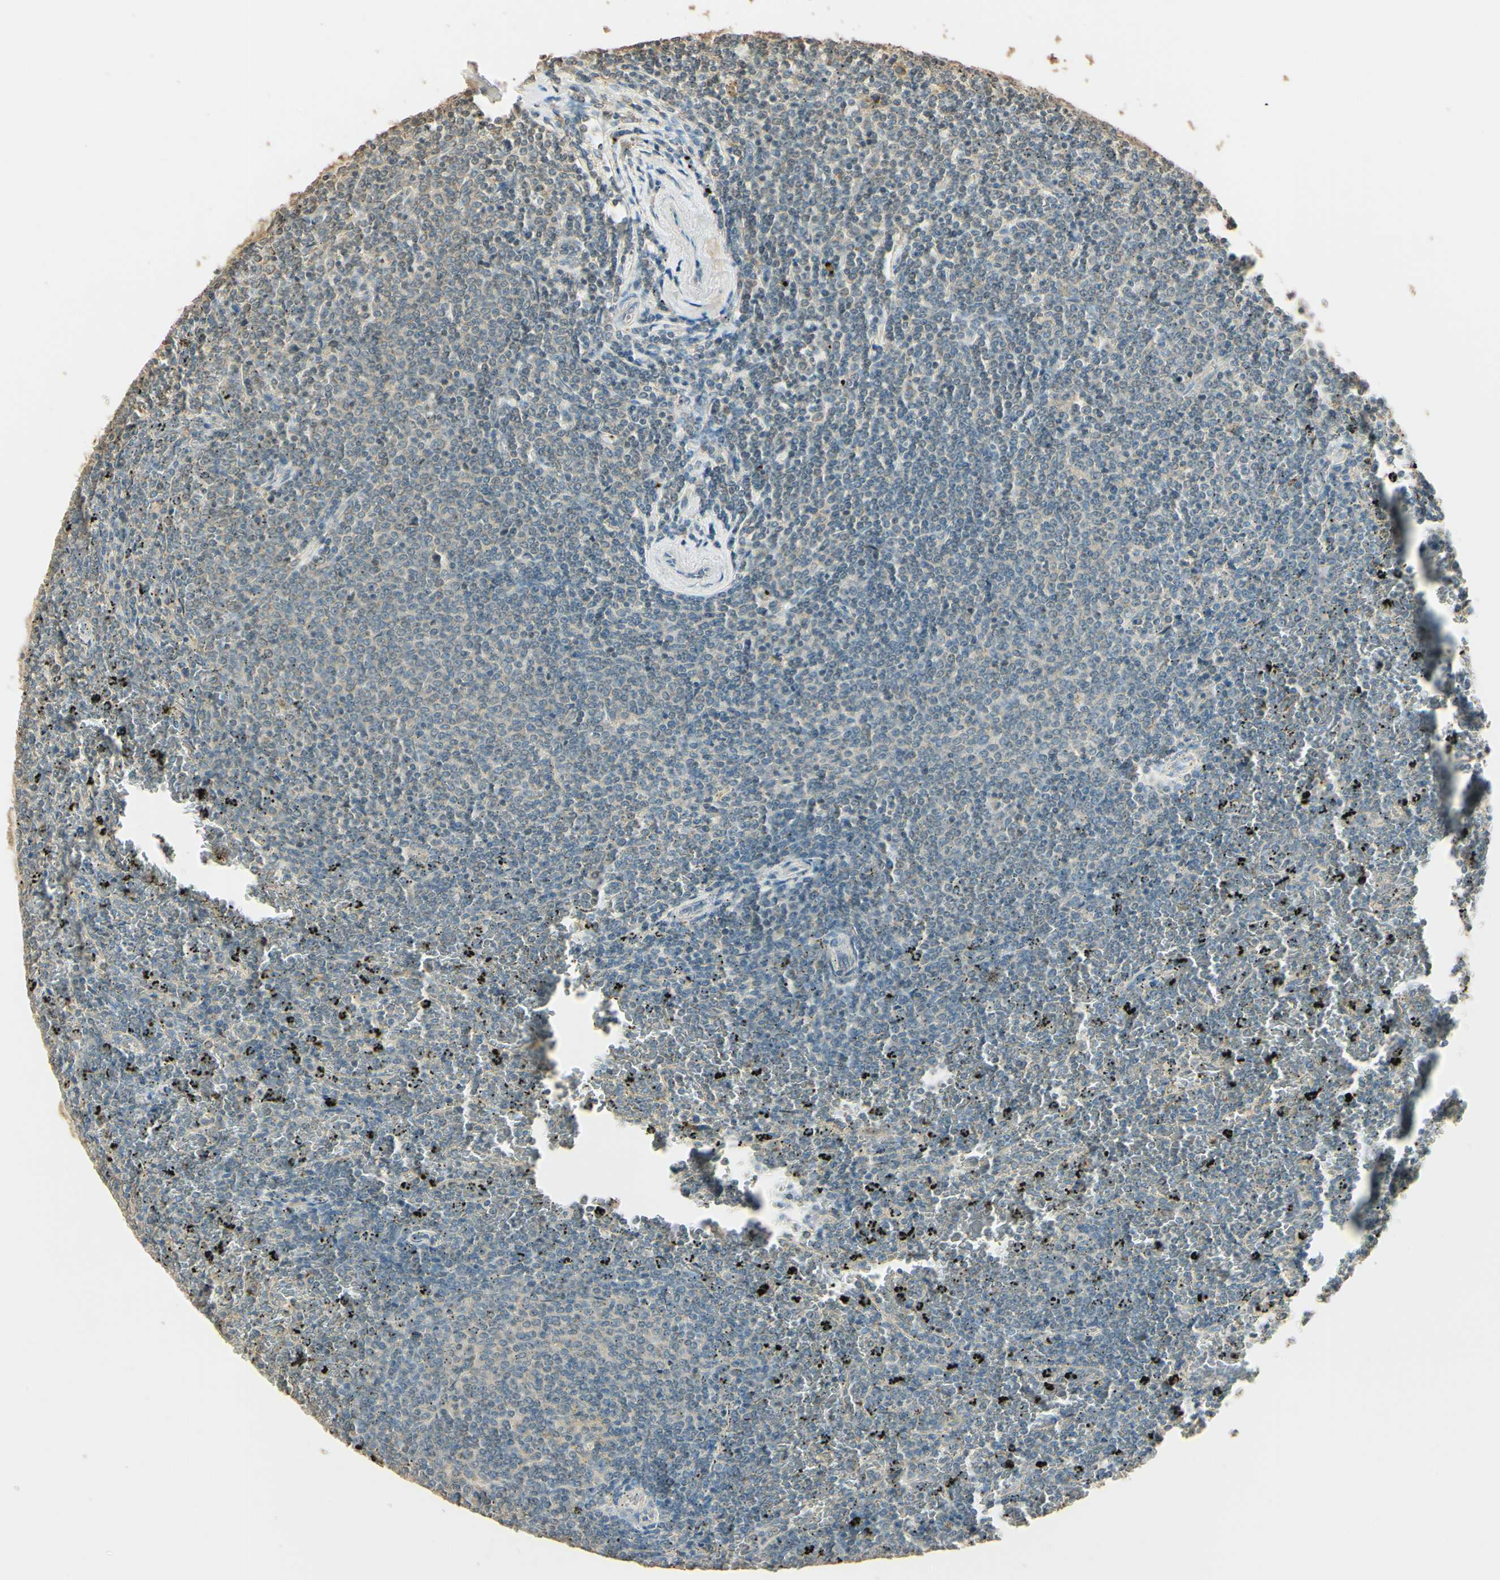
{"staining": {"intensity": "negative", "quantity": "none", "location": "none"}, "tissue": "lymphoma", "cell_type": "Tumor cells", "image_type": "cancer", "snomed": [{"axis": "morphology", "description": "Malignant lymphoma, non-Hodgkin's type, Low grade"}, {"axis": "topography", "description": "Spleen"}], "caption": "High magnification brightfield microscopy of lymphoma stained with DAB (3,3'-diaminobenzidine) (brown) and counterstained with hematoxylin (blue): tumor cells show no significant positivity.", "gene": "UXS1", "patient": {"sex": "female", "age": 77}}